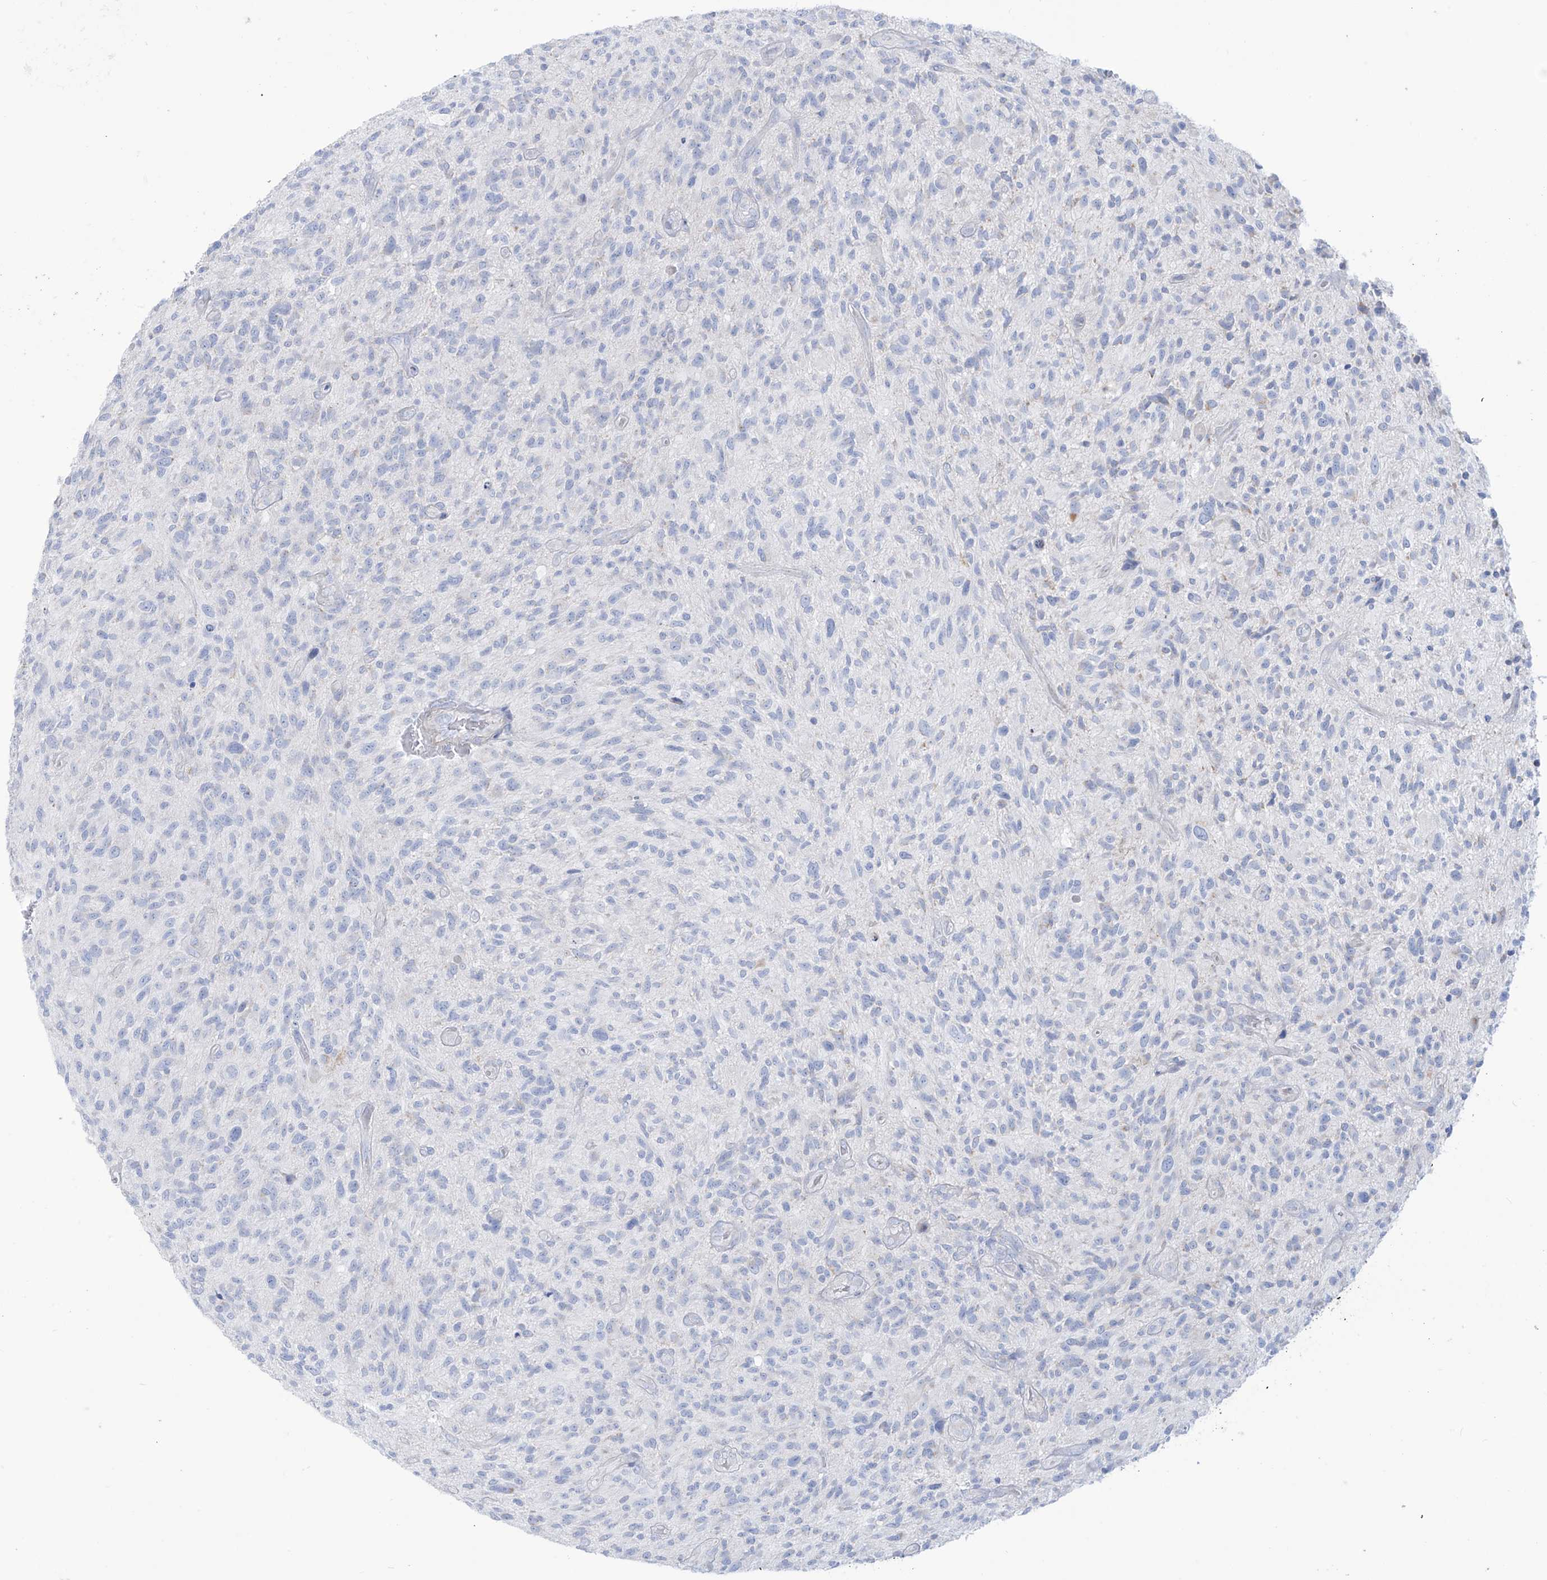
{"staining": {"intensity": "negative", "quantity": "none", "location": "none"}, "tissue": "glioma", "cell_type": "Tumor cells", "image_type": "cancer", "snomed": [{"axis": "morphology", "description": "Glioma, malignant, High grade"}, {"axis": "topography", "description": "Brain"}], "caption": "High magnification brightfield microscopy of glioma stained with DAB (brown) and counterstained with hematoxylin (blue): tumor cells show no significant staining. (IHC, brightfield microscopy, high magnification).", "gene": "SLC26A3", "patient": {"sex": "male", "age": 47}}